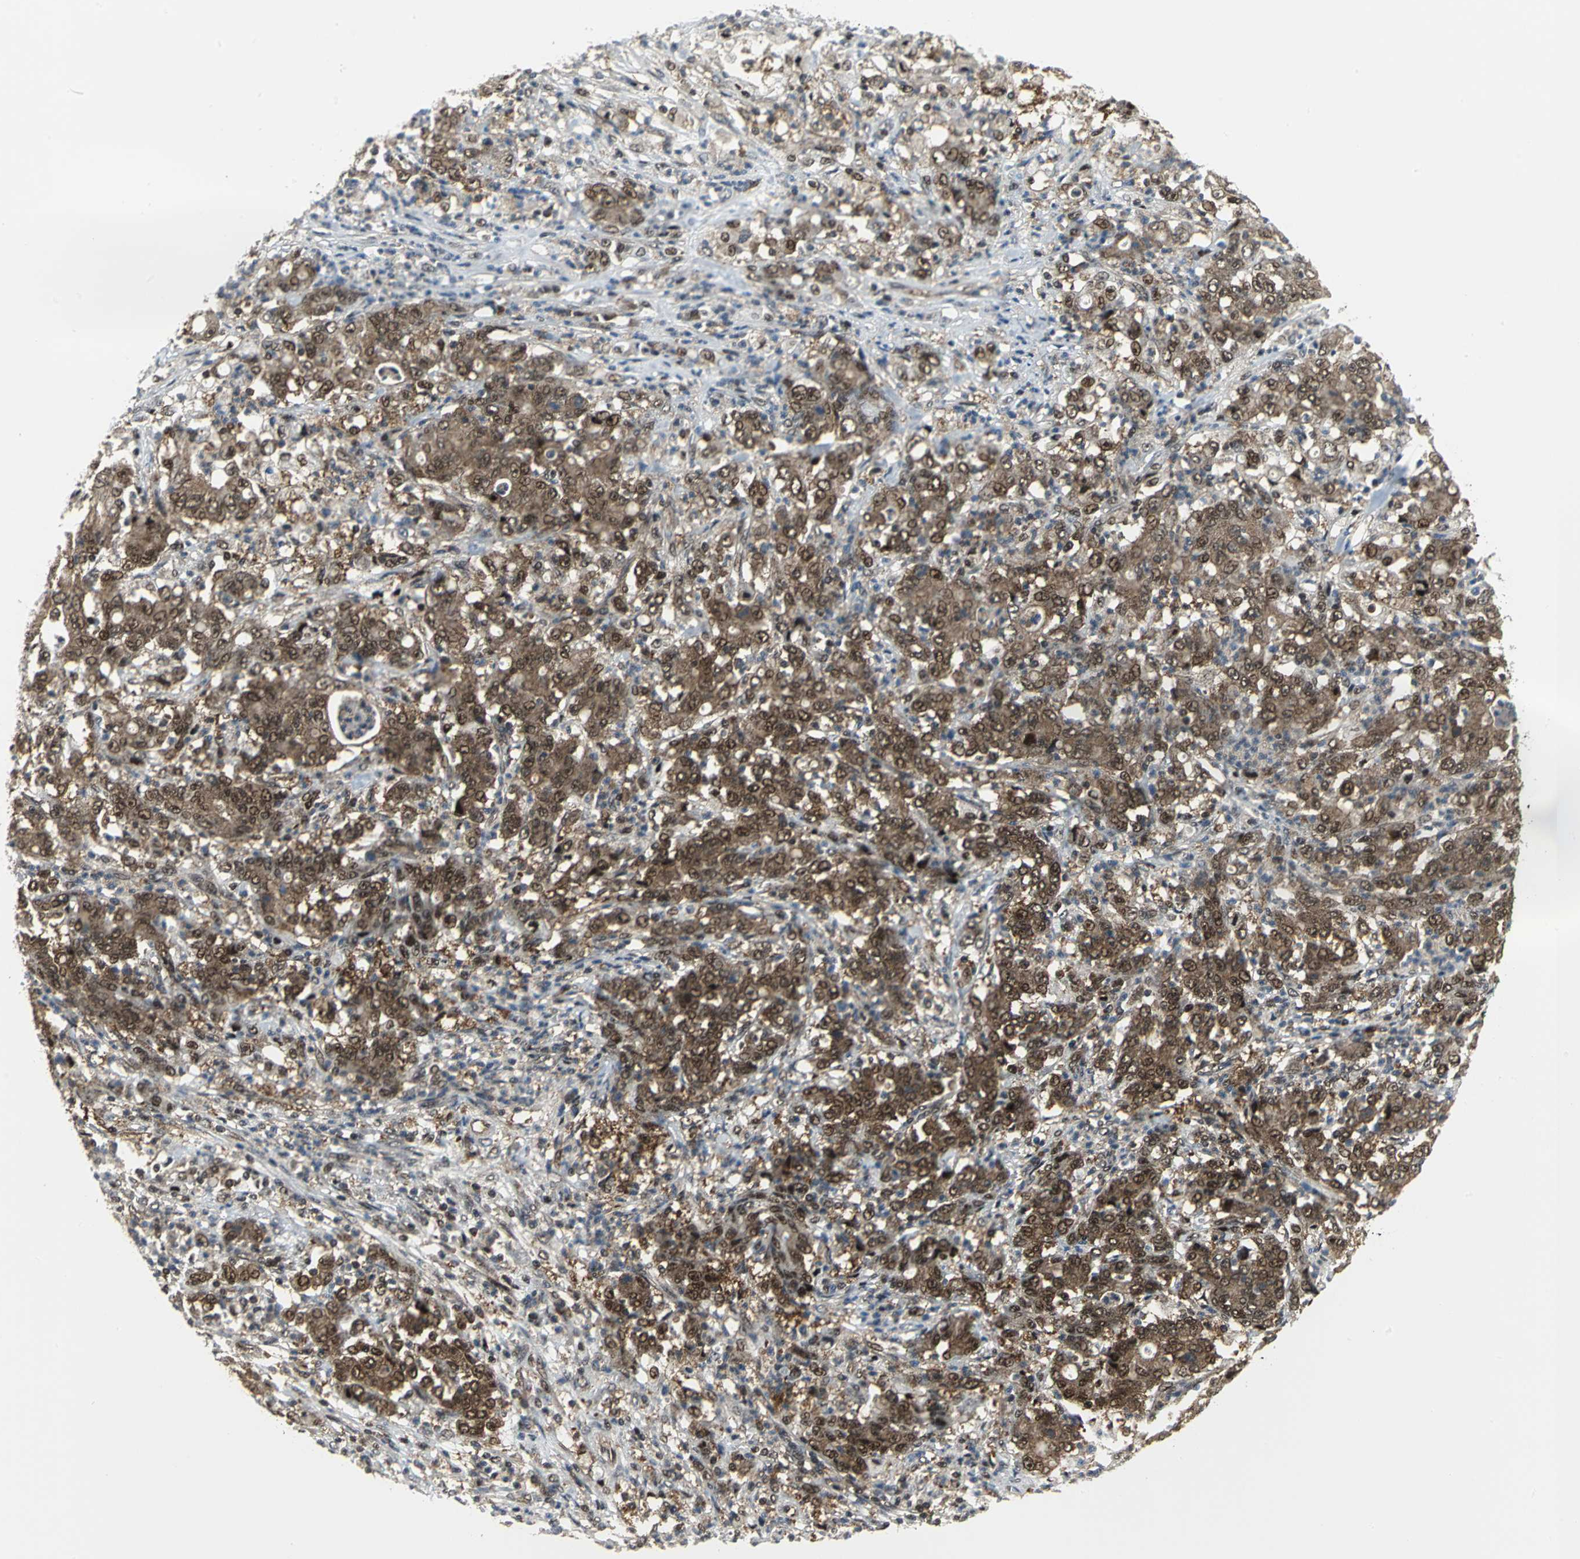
{"staining": {"intensity": "moderate", "quantity": ">75%", "location": "cytoplasmic/membranous,nuclear"}, "tissue": "stomach cancer", "cell_type": "Tumor cells", "image_type": "cancer", "snomed": [{"axis": "morphology", "description": "Adenocarcinoma, NOS"}, {"axis": "topography", "description": "Stomach, lower"}], "caption": "A brown stain labels moderate cytoplasmic/membranous and nuclear positivity of a protein in stomach cancer tumor cells. (Stains: DAB in brown, nuclei in blue, Microscopy: brightfield microscopy at high magnification).", "gene": "PSMA4", "patient": {"sex": "female", "age": 71}}